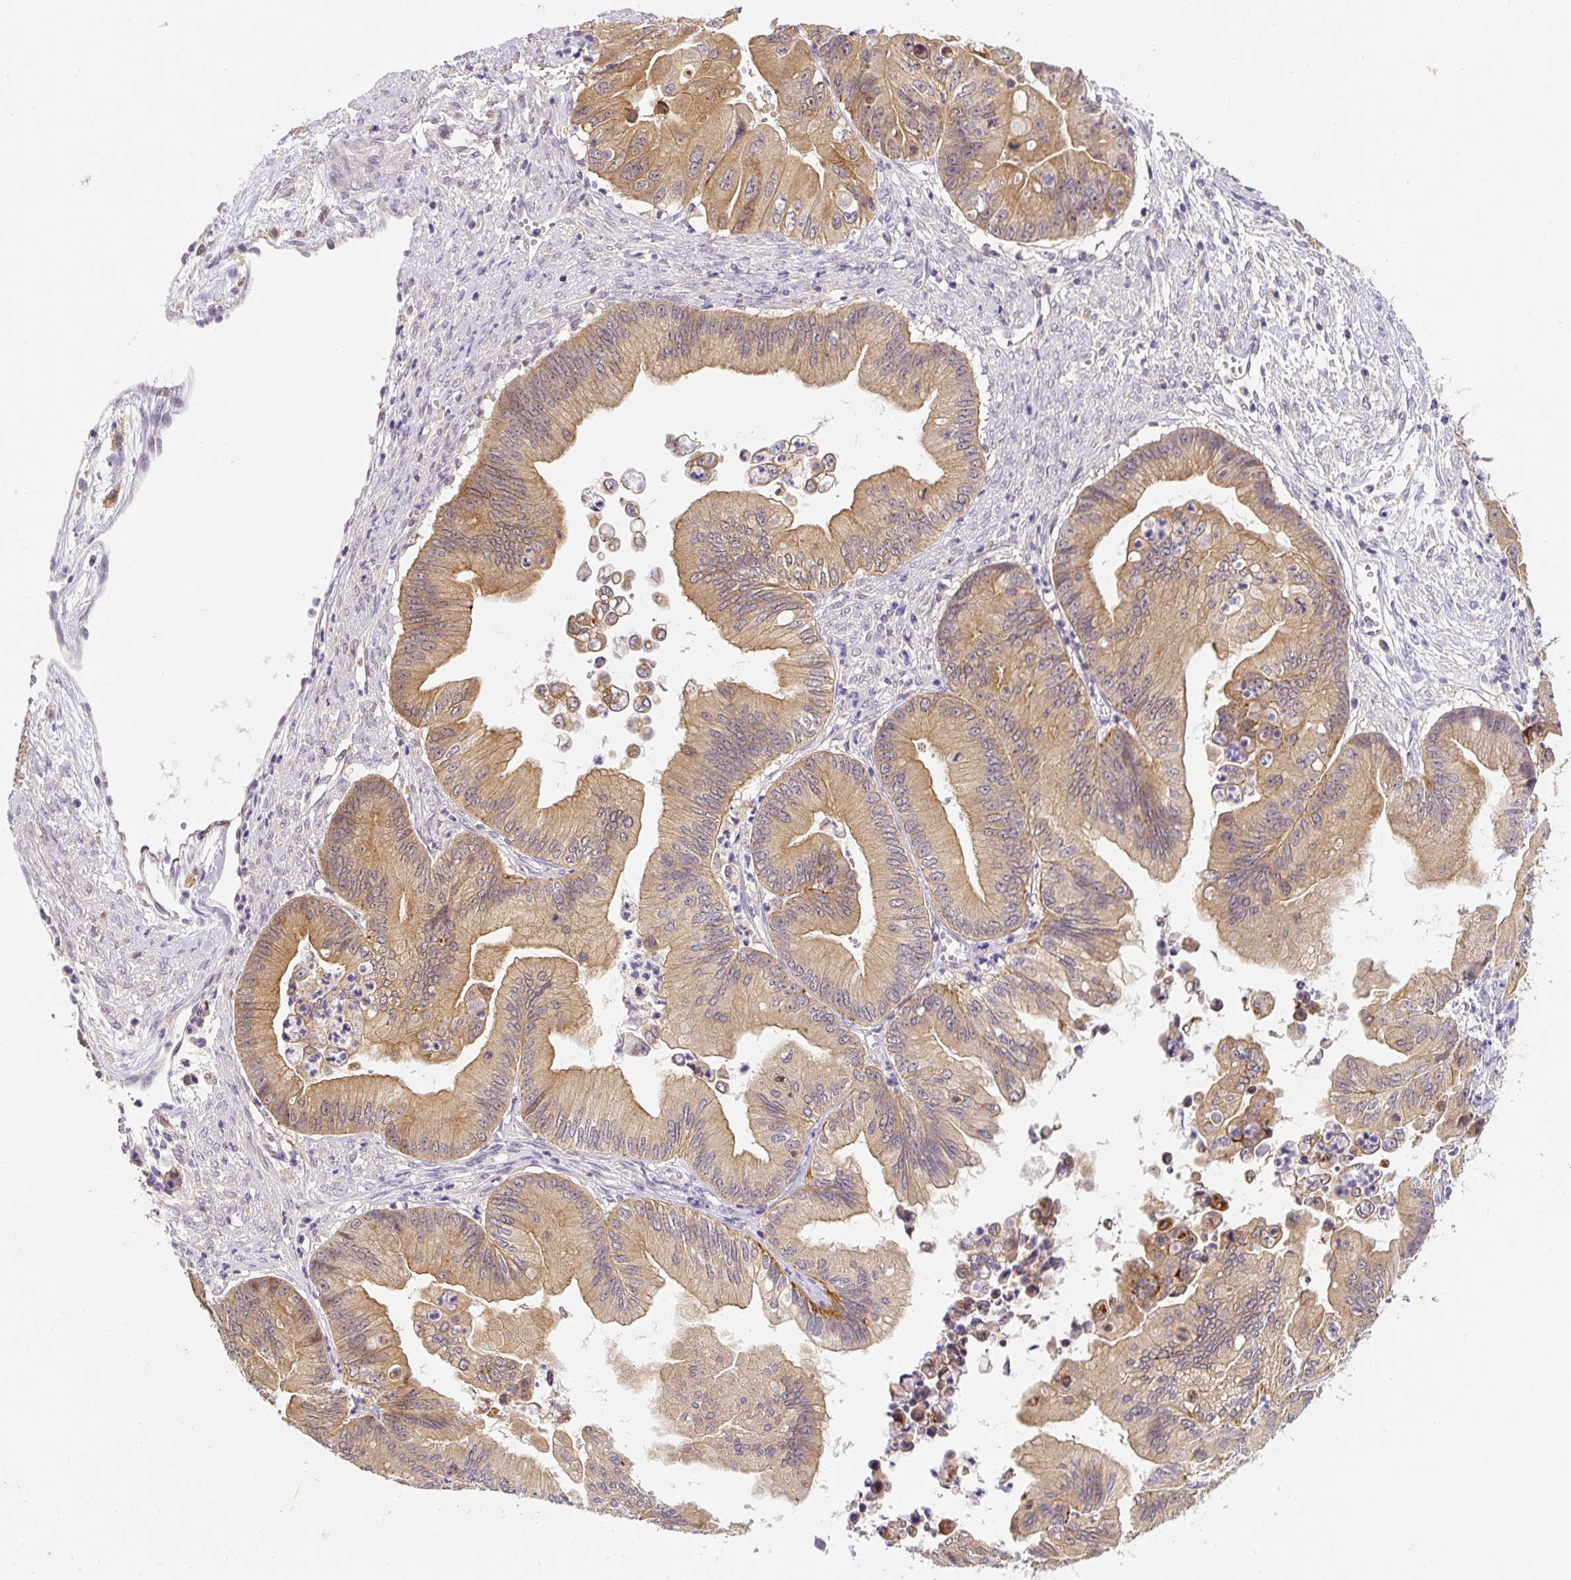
{"staining": {"intensity": "moderate", "quantity": ">75%", "location": "cytoplasmic/membranous"}, "tissue": "ovarian cancer", "cell_type": "Tumor cells", "image_type": "cancer", "snomed": [{"axis": "morphology", "description": "Cystadenocarcinoma, mucinous, NOS"}, {"axis": "topography", "description": "Ovary"}], "caption": "High-magnification brightfield microscopy of ovarian cancer (mucinous cystadenocarcinoma) stained with DAB (brown) and counterstained with hematoxylin (blue). tumor cells exhibit moderate cytoplasmic/membranous staining is present in about>75% of cells. The protein of interest is shown in brown color, while the nuclei are stained blue.", "gene": "PLA2G4A", "patient": {"sex": "female", "age": 71}}